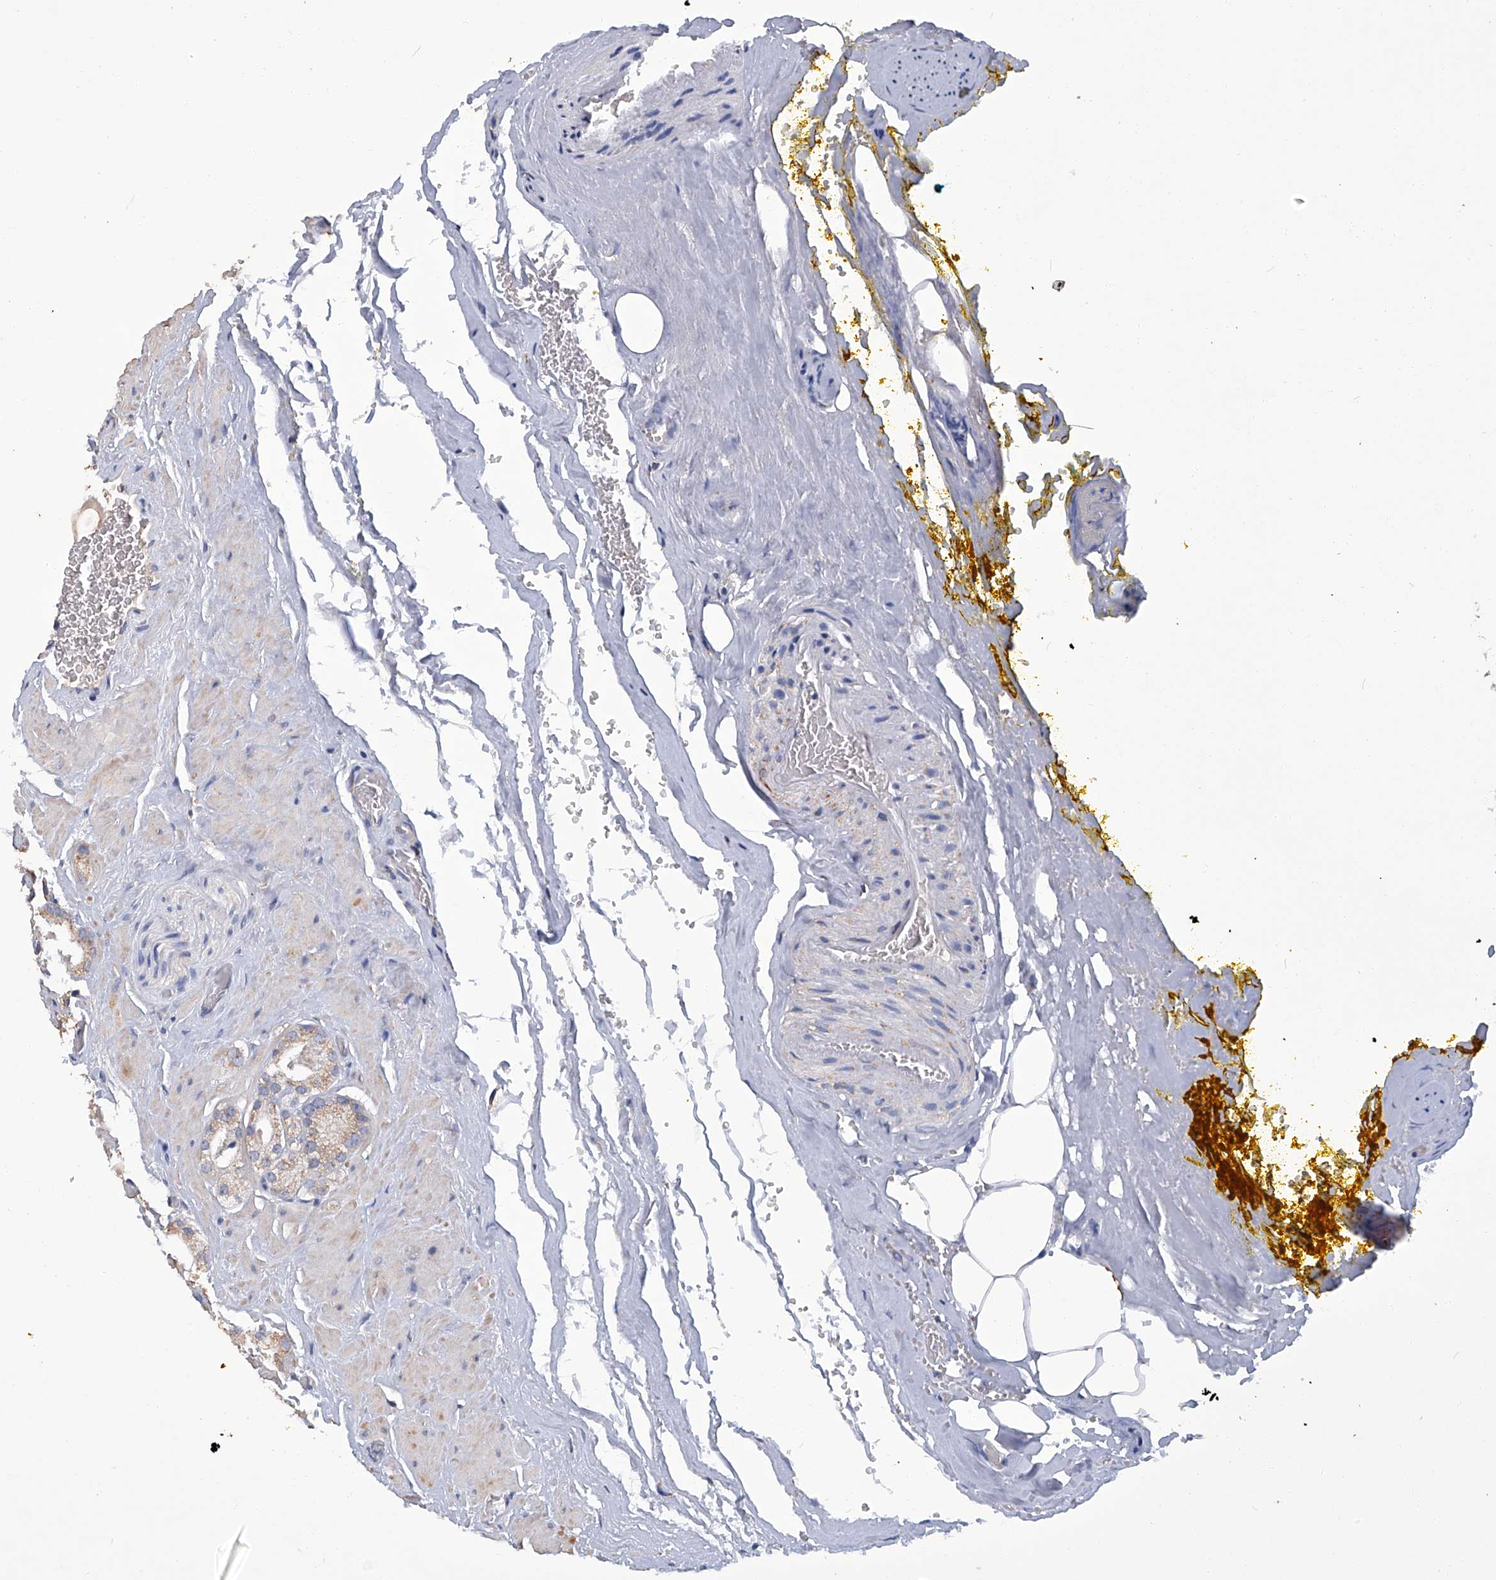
{"staining": {"intensity": "weak", "quantity": "<25%", "location": "cytoplasmic/membranous"}, "tissue": "prostate cancer", "cell_type": "Tumor cells", "image_type": "cancer", "snomed": [{"axis": "morphology", "description": "Adenocarcinoma, High grade"}, {"axis": "topography", "description": "Prostate"}], "caption": "Immunohistochemistry (IHC) of human prostate high-grade adenocarcinoma demonstrates no expression in tumor cells.", "gene": "OAT", "patient": {"sex": "male", "age": 64}}